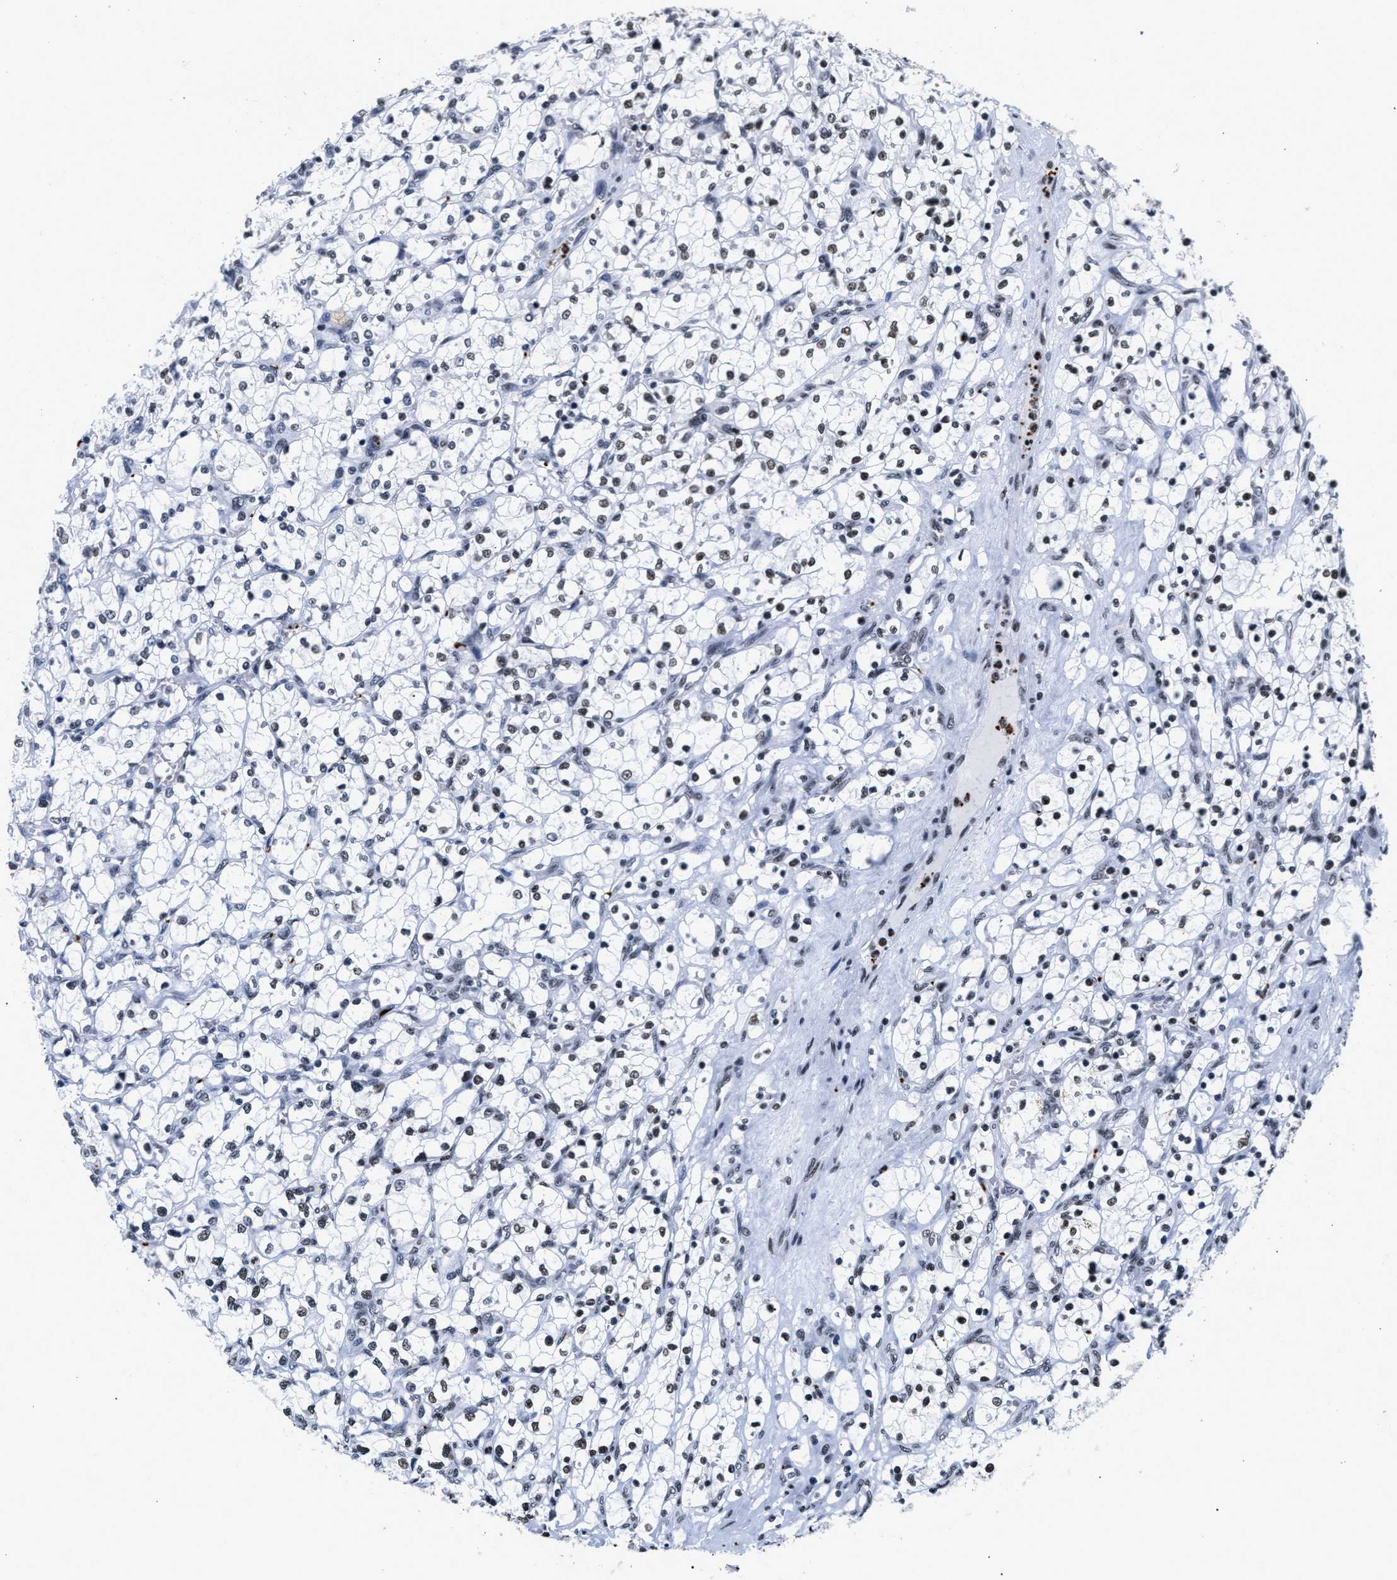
{"staining": {"intensity": "weak", "quantity": "25%-75%", "location": "nuclear"}, "tissue": "renal cancer", "cell_type": "Tumor cells", "image_type": "cancer", "snomed": [{"axis": "morphology", "description": "Adenocarcinoma, NOS"}, {"axis": "topography", "description": "Kidney"}], "caption": "Tumor cells display weak nuclear positivity in approximately 25%-75% of cells in renal cancer. Immunohistochemistry stains the protein of interest in brown and the nuclei are stained blue.", "gene": "RAD21", "patient": {"sex": "female", "age": 69}}